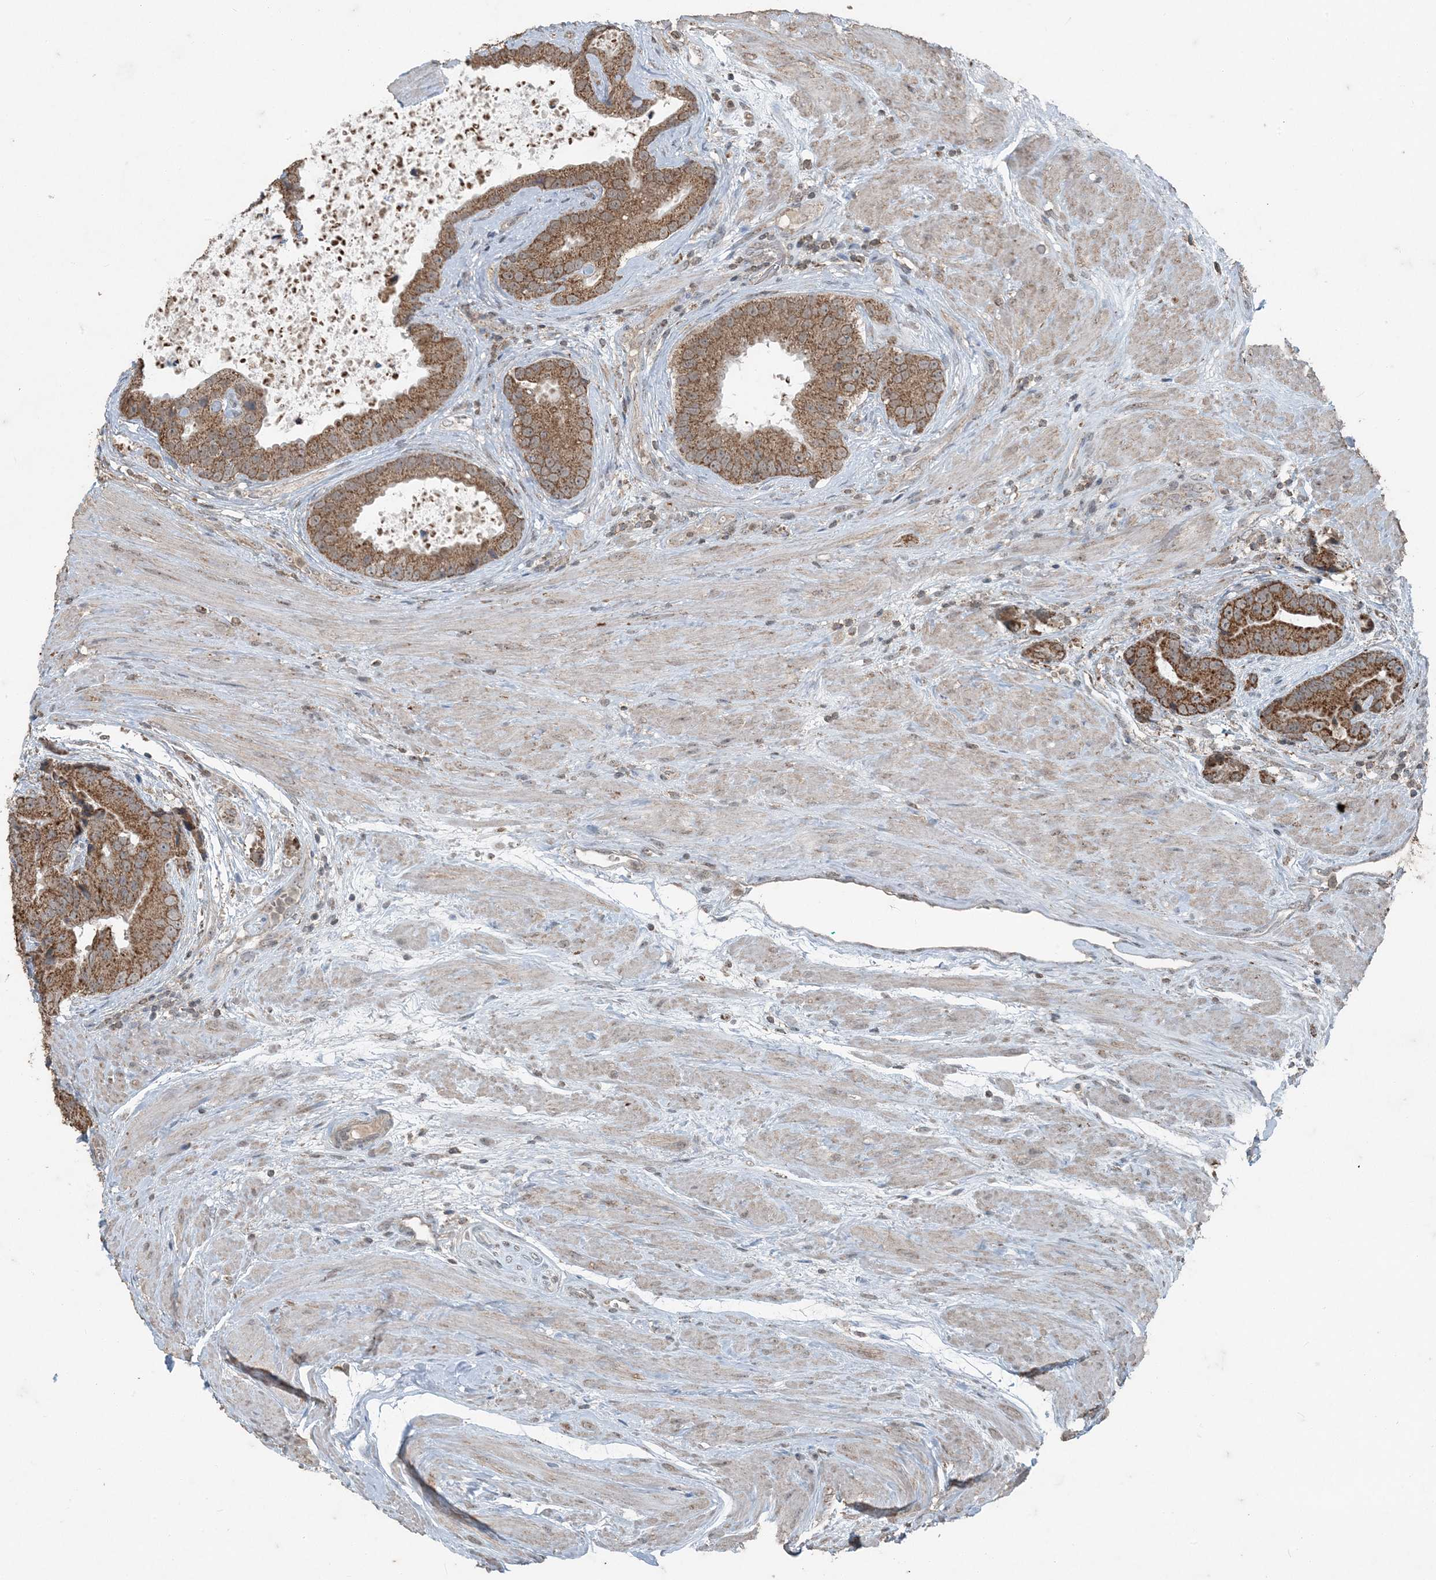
{"staining": {"intensity": "moderate", "quantity": ">75%", "location": "cytoplasmic/membranous"}, "tissue": "prostate cancer", "cell_type": "Tumor cells", "image_type": "cancer", "snomed": [{"axis": "morphology", "description": "Adenocarcinoma, High grade"}, {"axis": "topography", "description": "Prostate"}], "caption": "A medium amount of moderate cytoplasmic/membranous expression is identified in approximately >75% of tumor cells in adenocarcinoma (high-grade) (prostate) tissue.", "gene": "GNL1", "patient": {"sex": "male", "age": 70}}